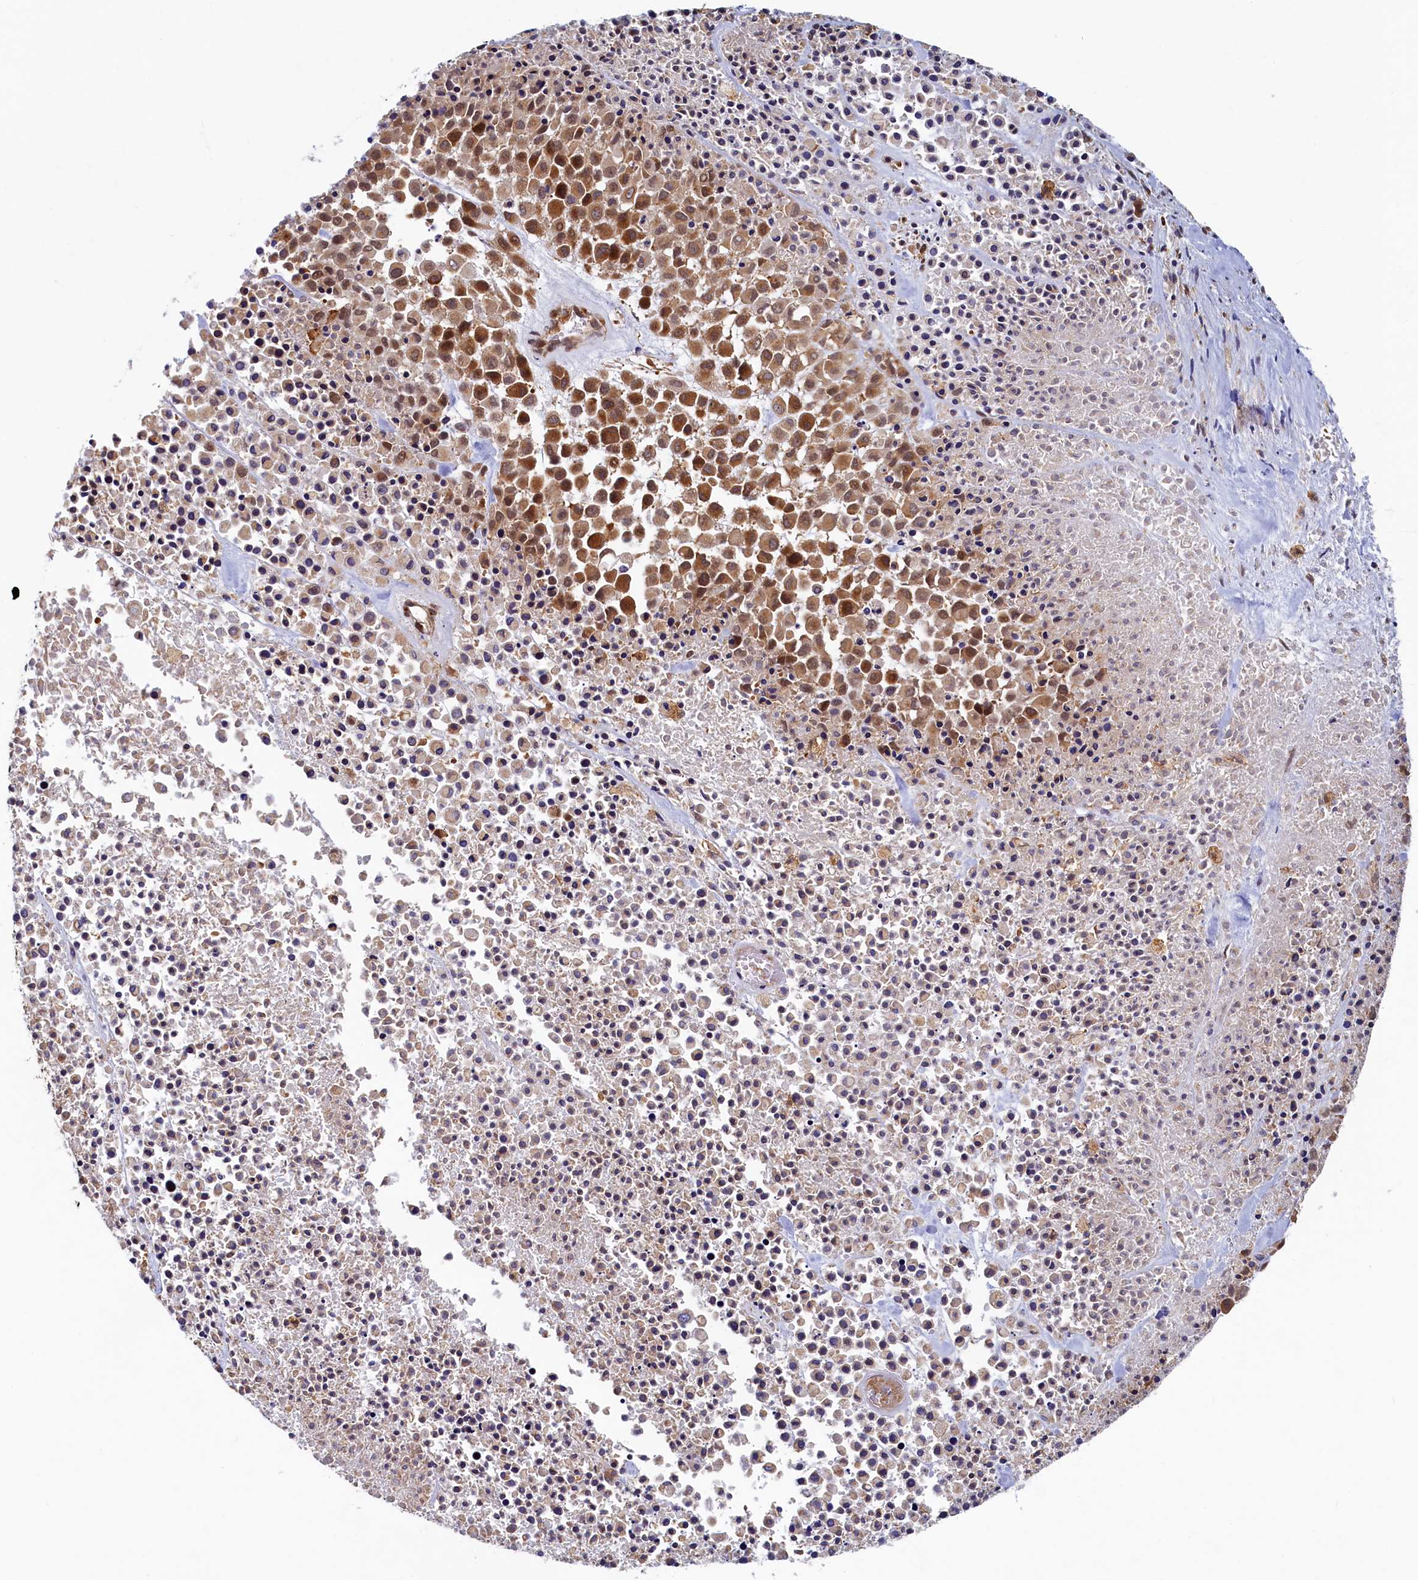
{"staining": {"intensity": "moderate", "quantity": ">75%", "location": "cytoplasmic/membranous"}, "tissue": "melanoma", "cell_type": "Tumor cells", "image_type": "cancer", "snomed": [{"axis": "morphology", "description": "Malignant melanoma, Metastatic site"}, {"axis": "topography", "description": "Skin"}], "caption": "Immunohistochemical staining of malignant melanoma (metastatic site) displays moderate cytoplasmic/membranous protein expression in about >75% of tumor cells.", "gene": "STX12", "patient": {"sex": "female", "age": 81}}